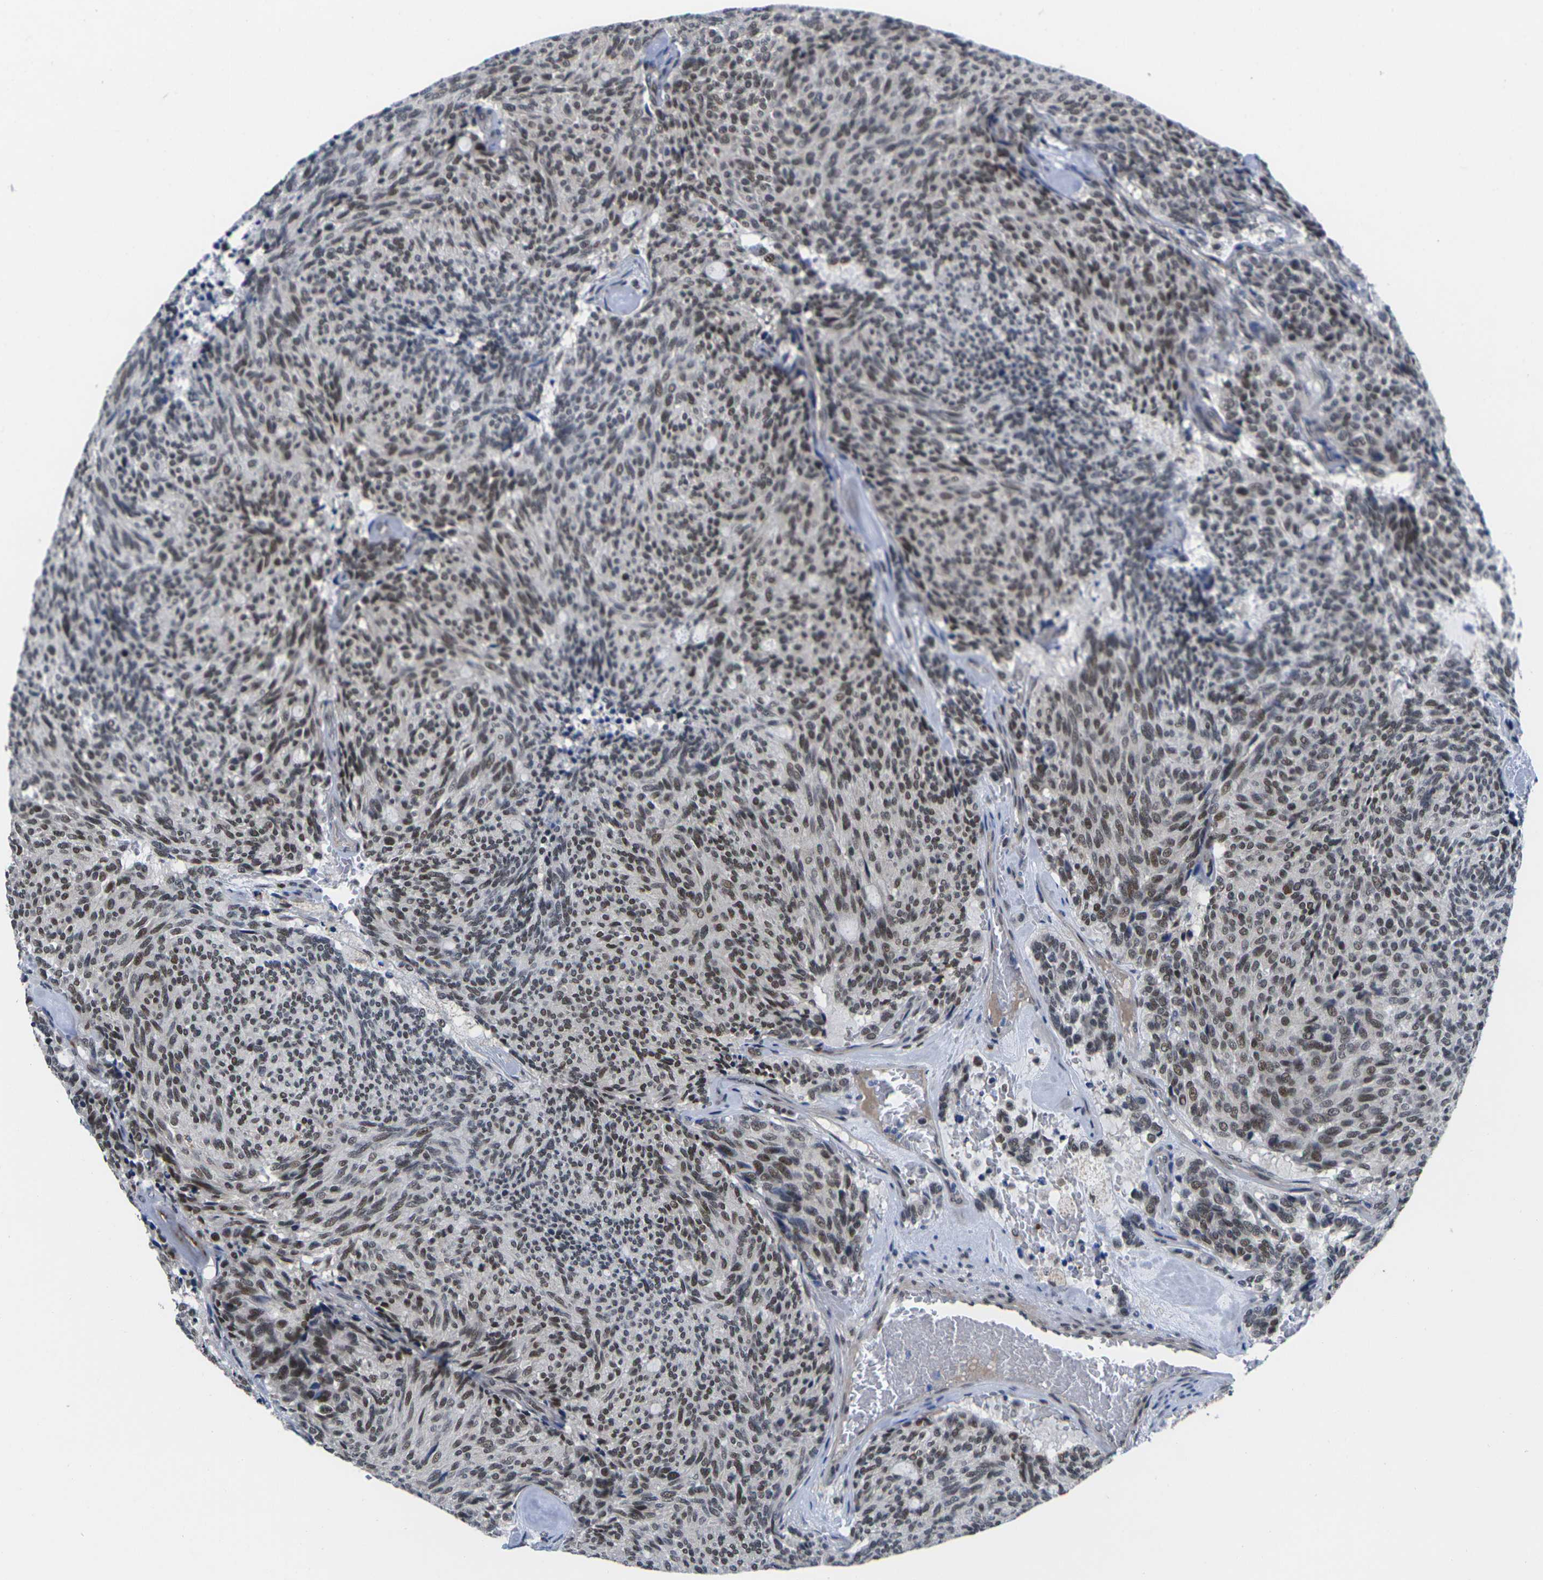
{"staining": {"intensity": "moderate", "quantity": ">75%", "location": "nuclear"}, "tissue": "carcinoid", "cell_type": "Tumor cells", "image_type": "cancer", "snomed": [{"axis": "morphology", "description": "Carcinoid, malignant, NOS"}, {"axis": "topography", "description": "Pancreas"}], "caption": "Protein staining by immunohistochemistry demonstrates moderate nuclear staining in about >75% of tumor cells in carcinoid. The protein of interest is shown in brown color, while the nuclei are stained blue.", "gene": "RBM7", "patient": {"sex": "female", "age": 54}}